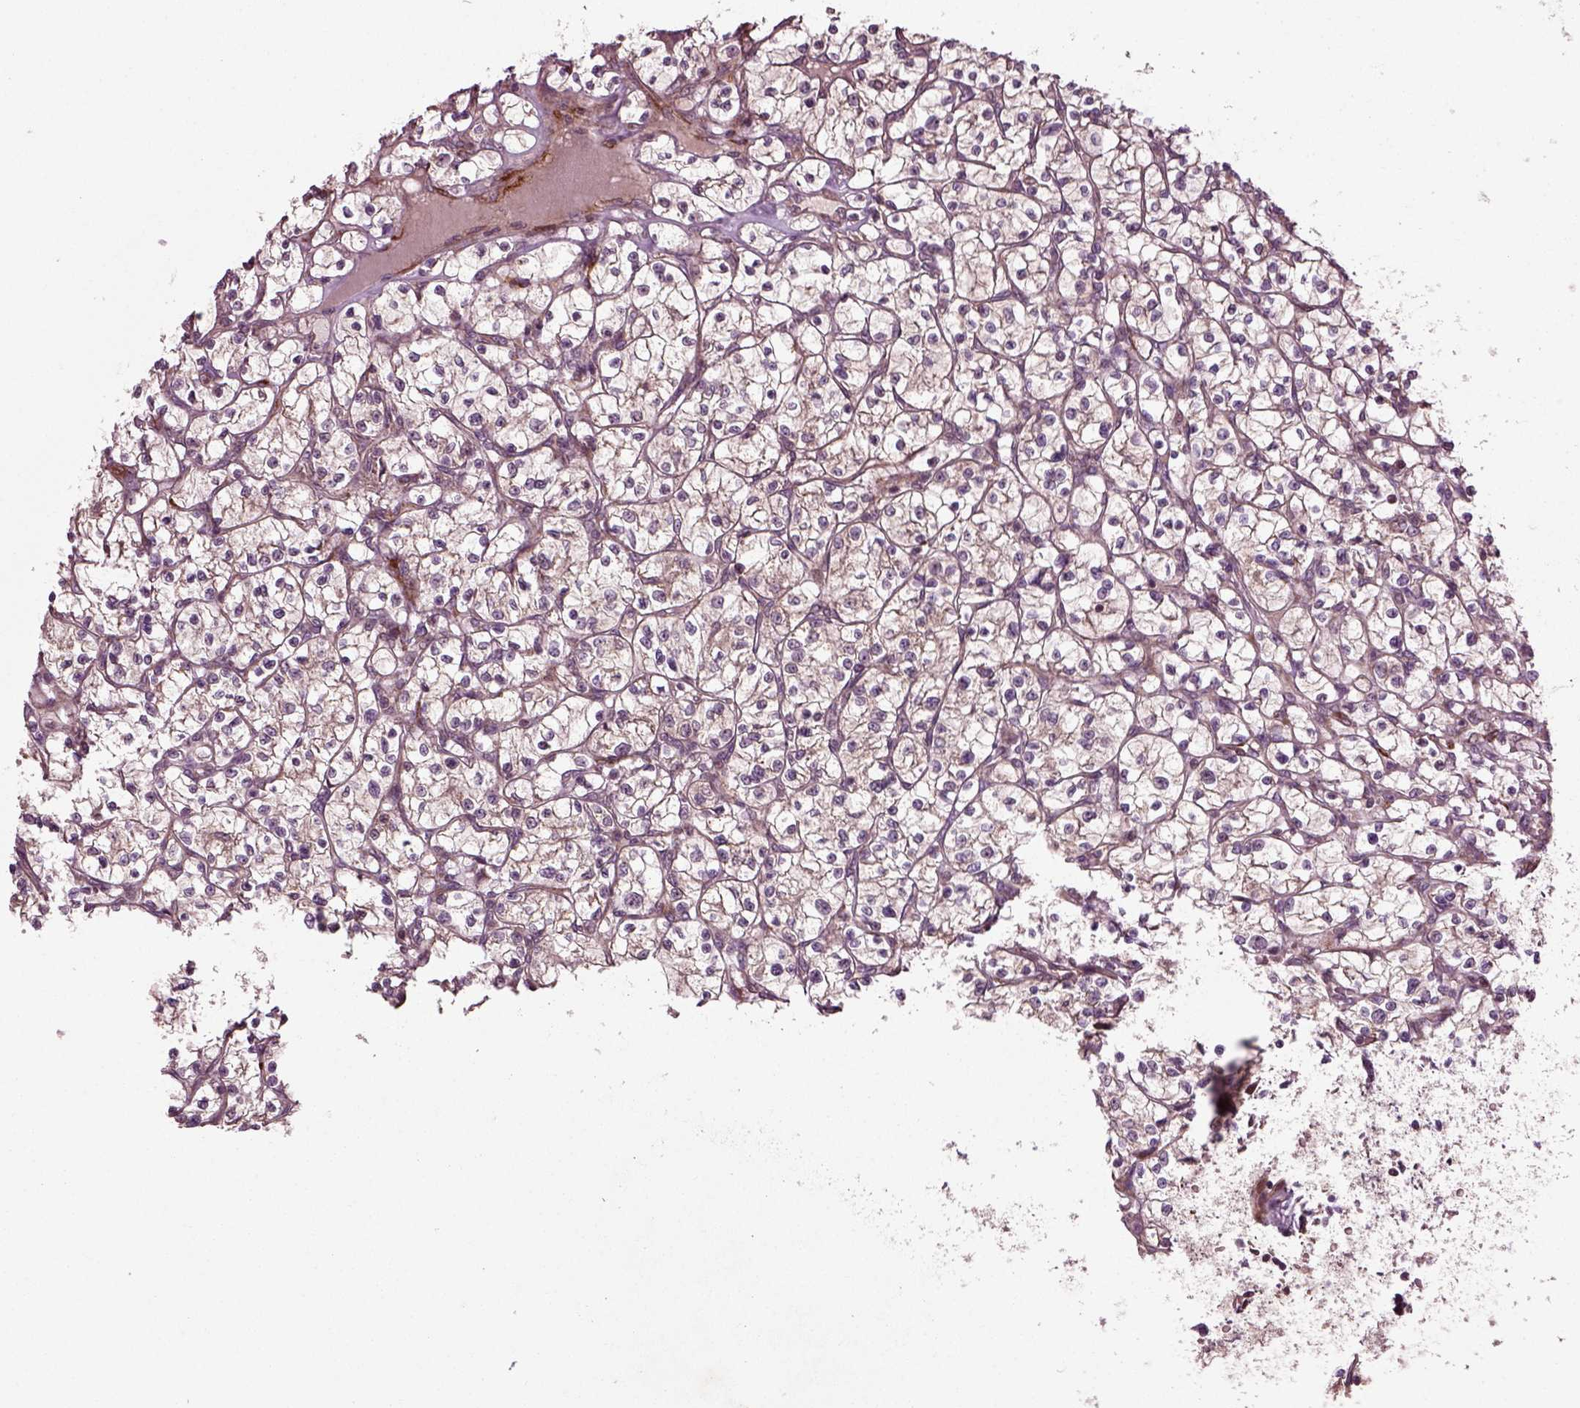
{"staining": {"intensity": "weak", "quantity": ">75%", "location": "cytoplasmic/membranous"}, "tissue": "renal cancer", "cell_type": "Tumor cells", "image_type": "cancer", "snomed": [{"axis": "morphology", "description": "Adenocarcinoma, NOS"}, {"axis": "topography", "description": "Kidney"}], "caption": "Tumor cells show low levels of weak cytoplasmic/membranous positivity in approximately >75% of cells in renal adenocarcinoma. (IHC, brightfield microscopy, high magnification).", "gene": "PLCD3", "patient": {"sex": "female", "age": 64}}